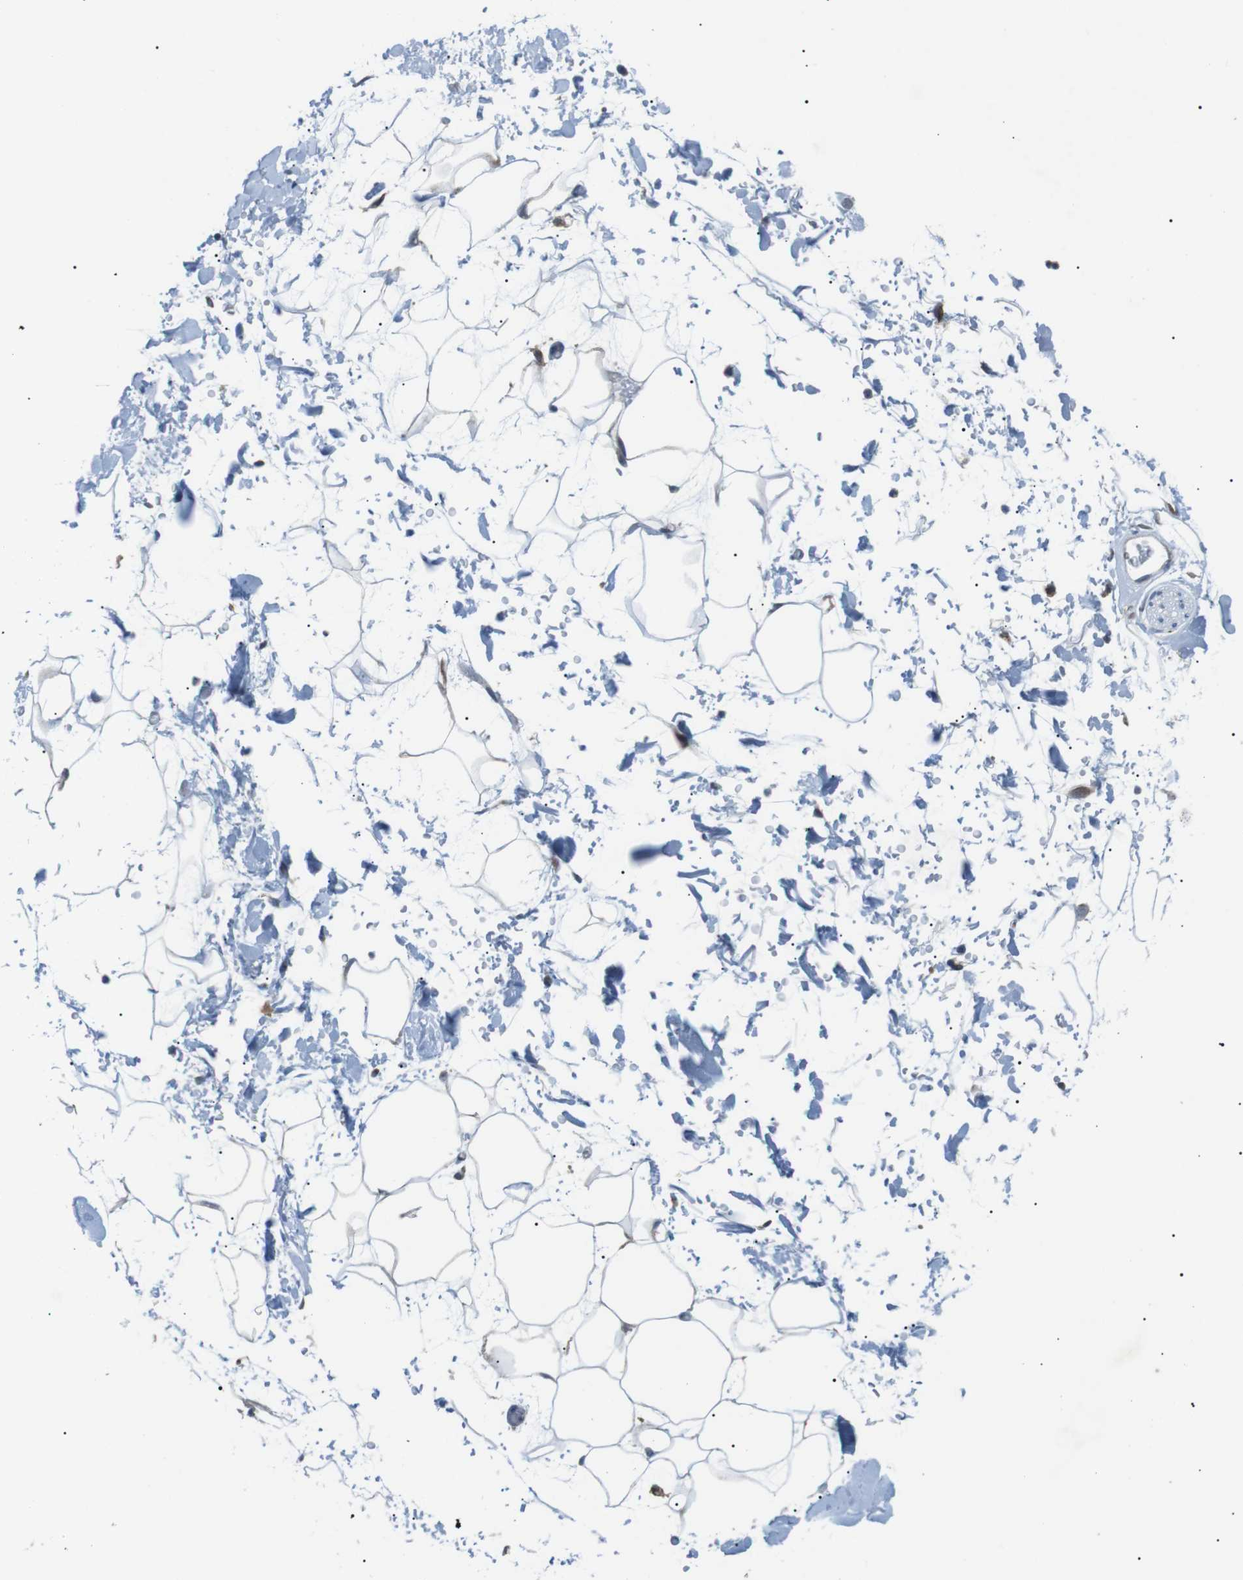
{"staining": {"intensity": "negative", "quantity": "none", "location": "none"}, "tissue": "adipose tissue", "cell_type": "Adipocytes", "image_type": "normal", "snomed": [{"axis": "morphology", "description": "Normal tissue, NOS"}, {"axis": "topography", "description": "Soft tissue"}], "caption": "A photomicrograph of adipose tissue stained for a protein demonstrates no brown staining in adipocytes. (Stains: DAB IHC with hematoxylin counter stain, Microscopy: brightfield microscopy at high magnification).", "gene": "ARID5B", "patient": {"sex": "male", "age": 72}}